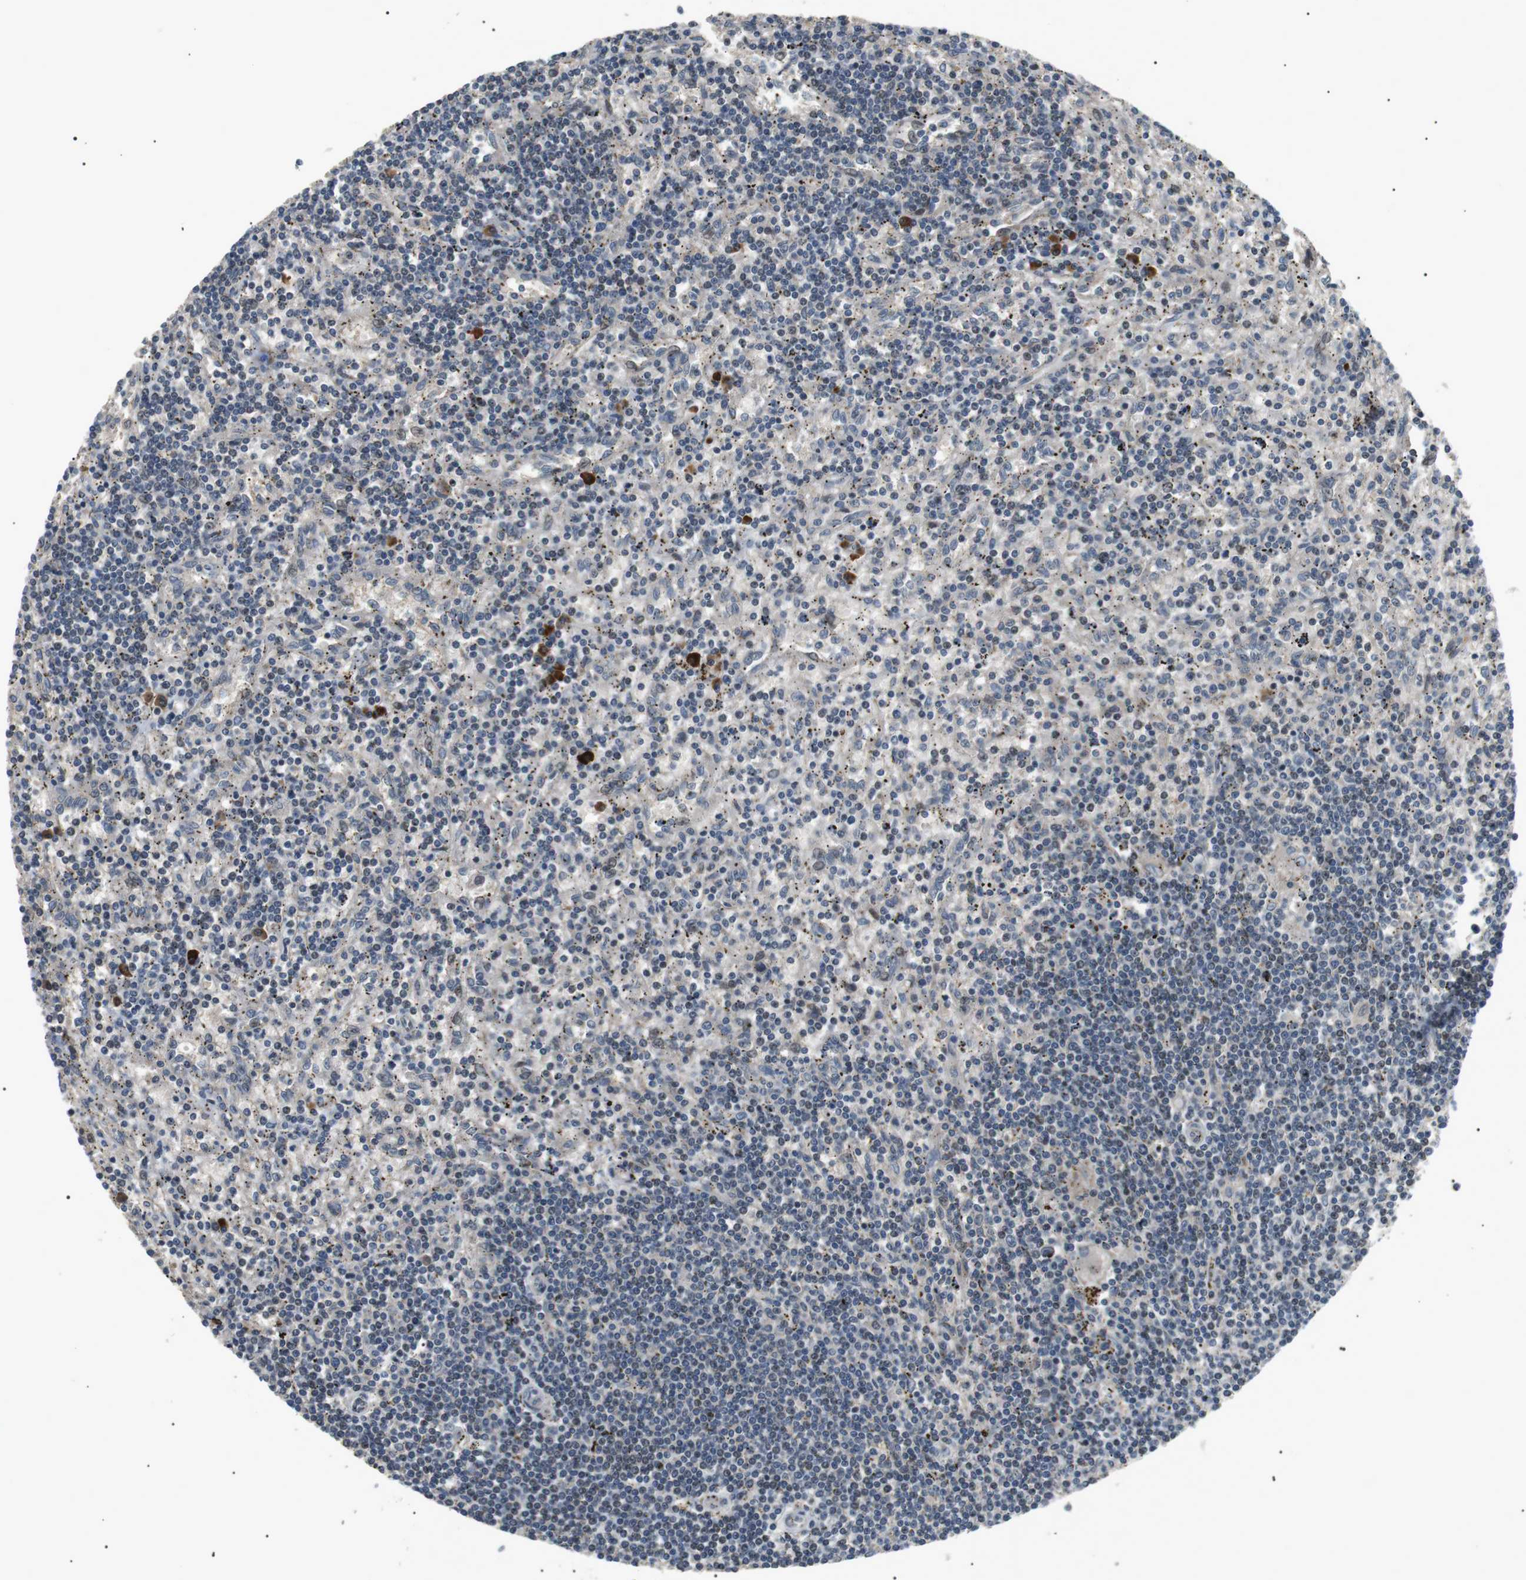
{"staining": {"intensity": "negative", "quantity": "none", "location": "none"}, "tissue": "lymphoma", "cell_type": "Tumor cells", "image_type": "cancer", "snomed": [{"axis": "morphology", "description": "Malignant lymphoma, non-Hodgkin's type, Low grade"}, {"axis": "topography", "description": "Spleen"}], "caption": "This is a photomicrograph of immunohistochemistry staining of lymphoma, which shows no positivity in tumor cells.", "gene": "HSPA13", "patient": {"sex": "male", "age": 76}}